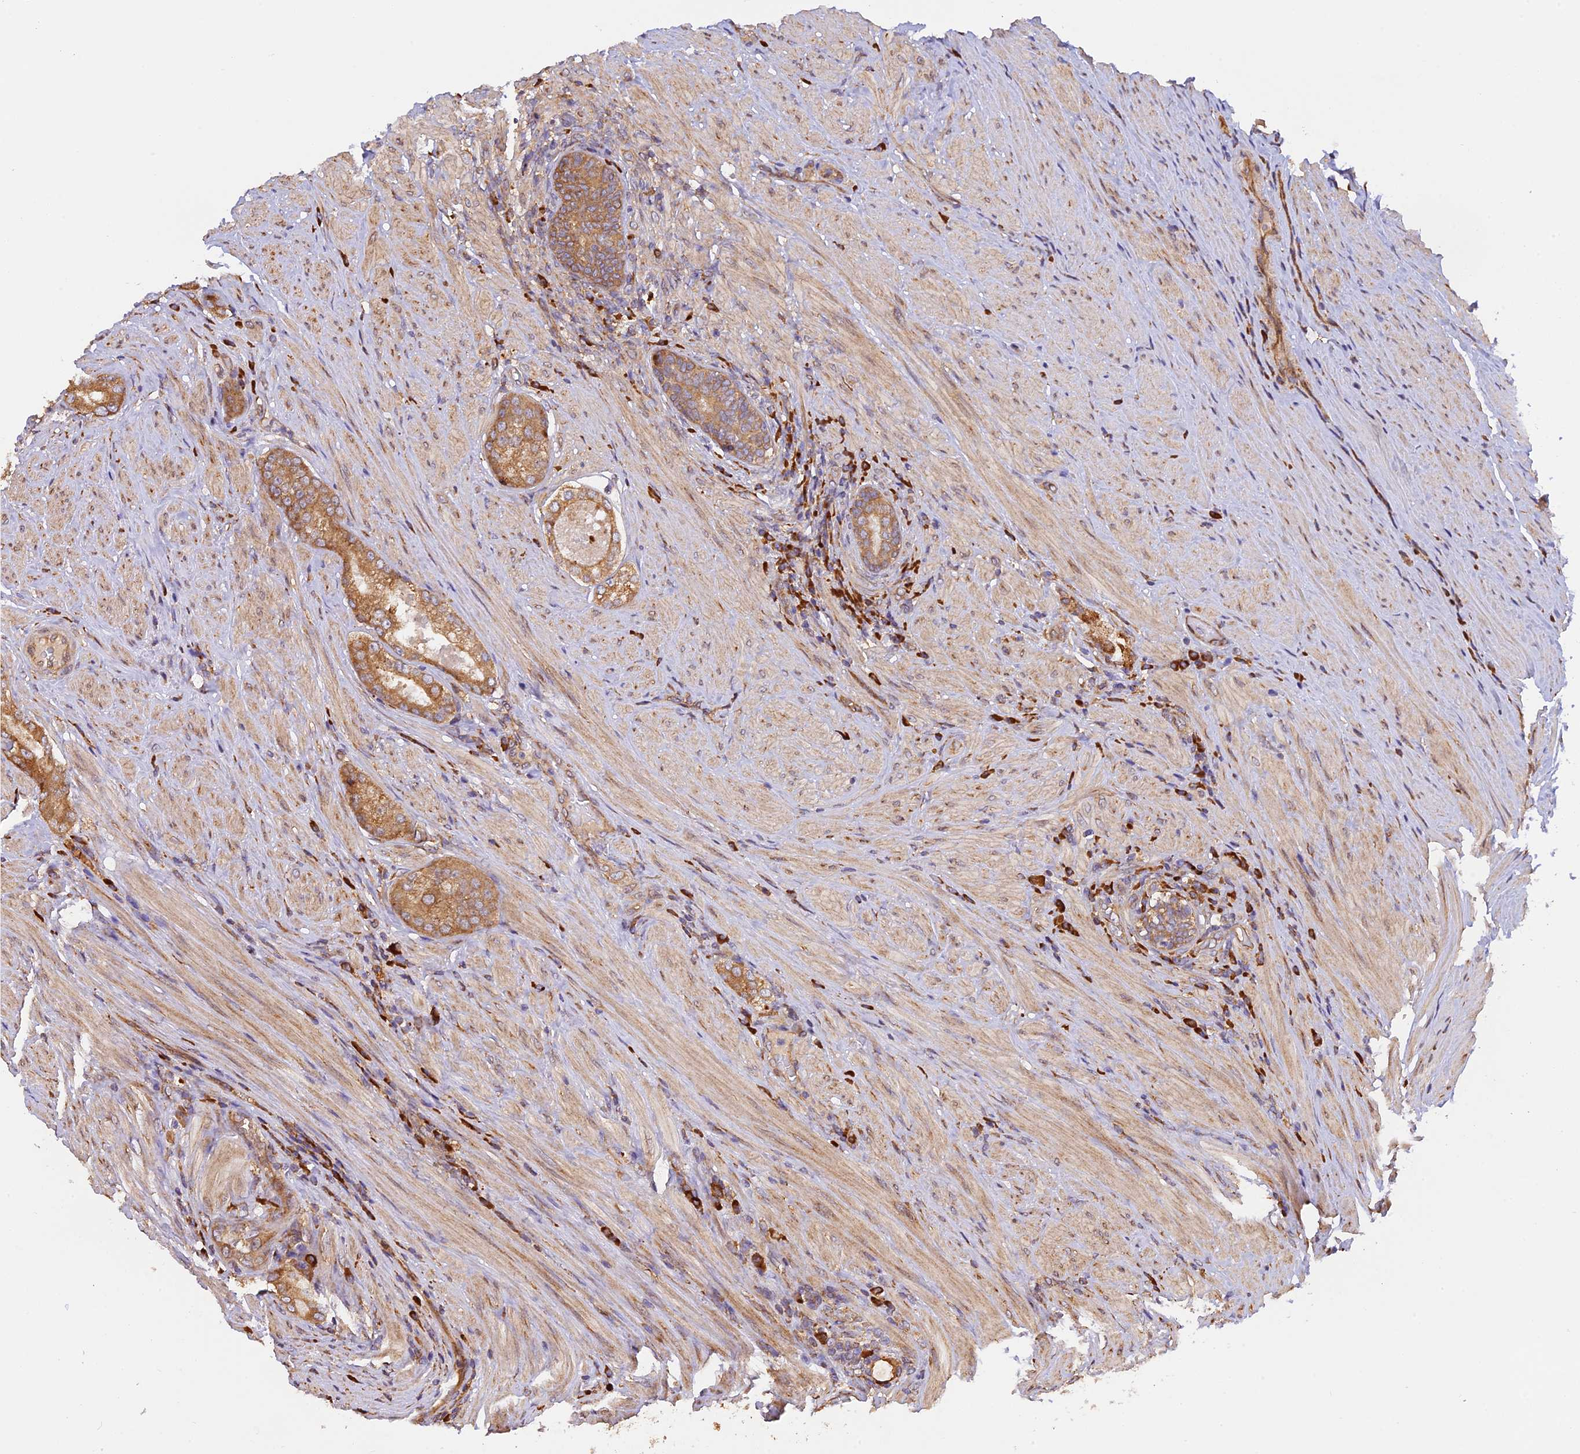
{"staining": {"intensity": "moderate", "quantity": ">75%", "location": "cytoplasmic/membranous"}, "tissue": "prostate cancer", "cell_type": "Tumor cells", "image_type": "cancer", "snomed": [{"axis": "morphology", "description": "Adenocarcinoma, Low grade"}, {"axis": "topography", "description": "Prostate"}], "caption": "Prostate cancer tissue demonstrates moderate cytoplasmic/membranous positivity in about >75% of tumor cells", "gene": "RPL5", "patient": {"sex": "male", "age": 68}}